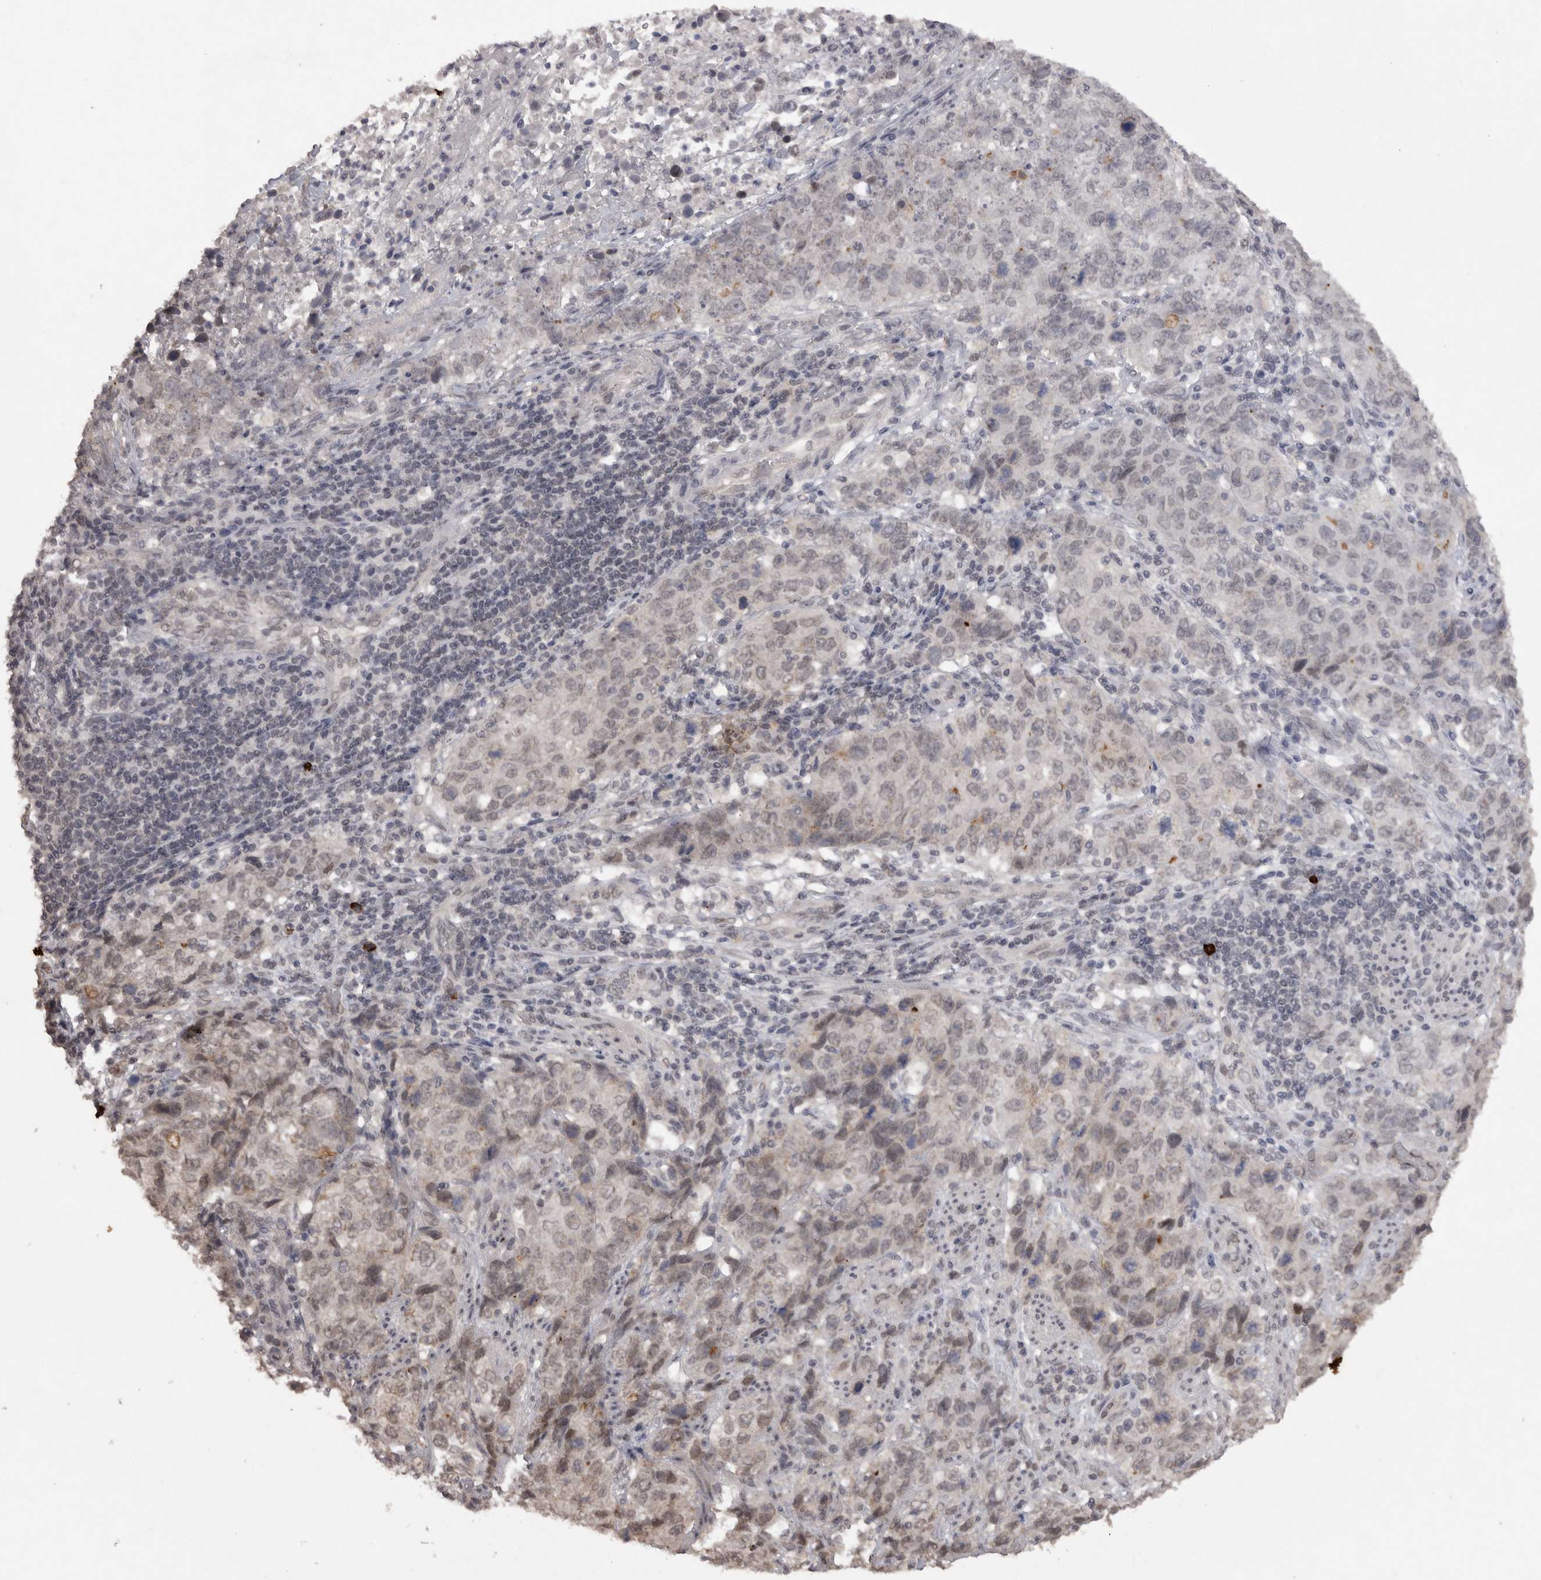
{"staining": {"intensity": "weak", "quantity": "<25%", "location": "cytoplasmic/membranous,nuclear"}, "tissue": "stomach cancer", "cell_type": "Tumor cells", "image_type": "cancer", "snomed": [{"axis": "morphology", "description": "Adenocarcinoma, NOS"}, {"axis": "topography", "description": "Stomach"}], "caption": "Immunohistochemistry (IHC) micrograph of human adenocarcinoma (stomach) stained for a protein (brown), which shows no staining in tumor cells.", "gene": "DDX4", "patient": {"sex": "male", "age": 48}}